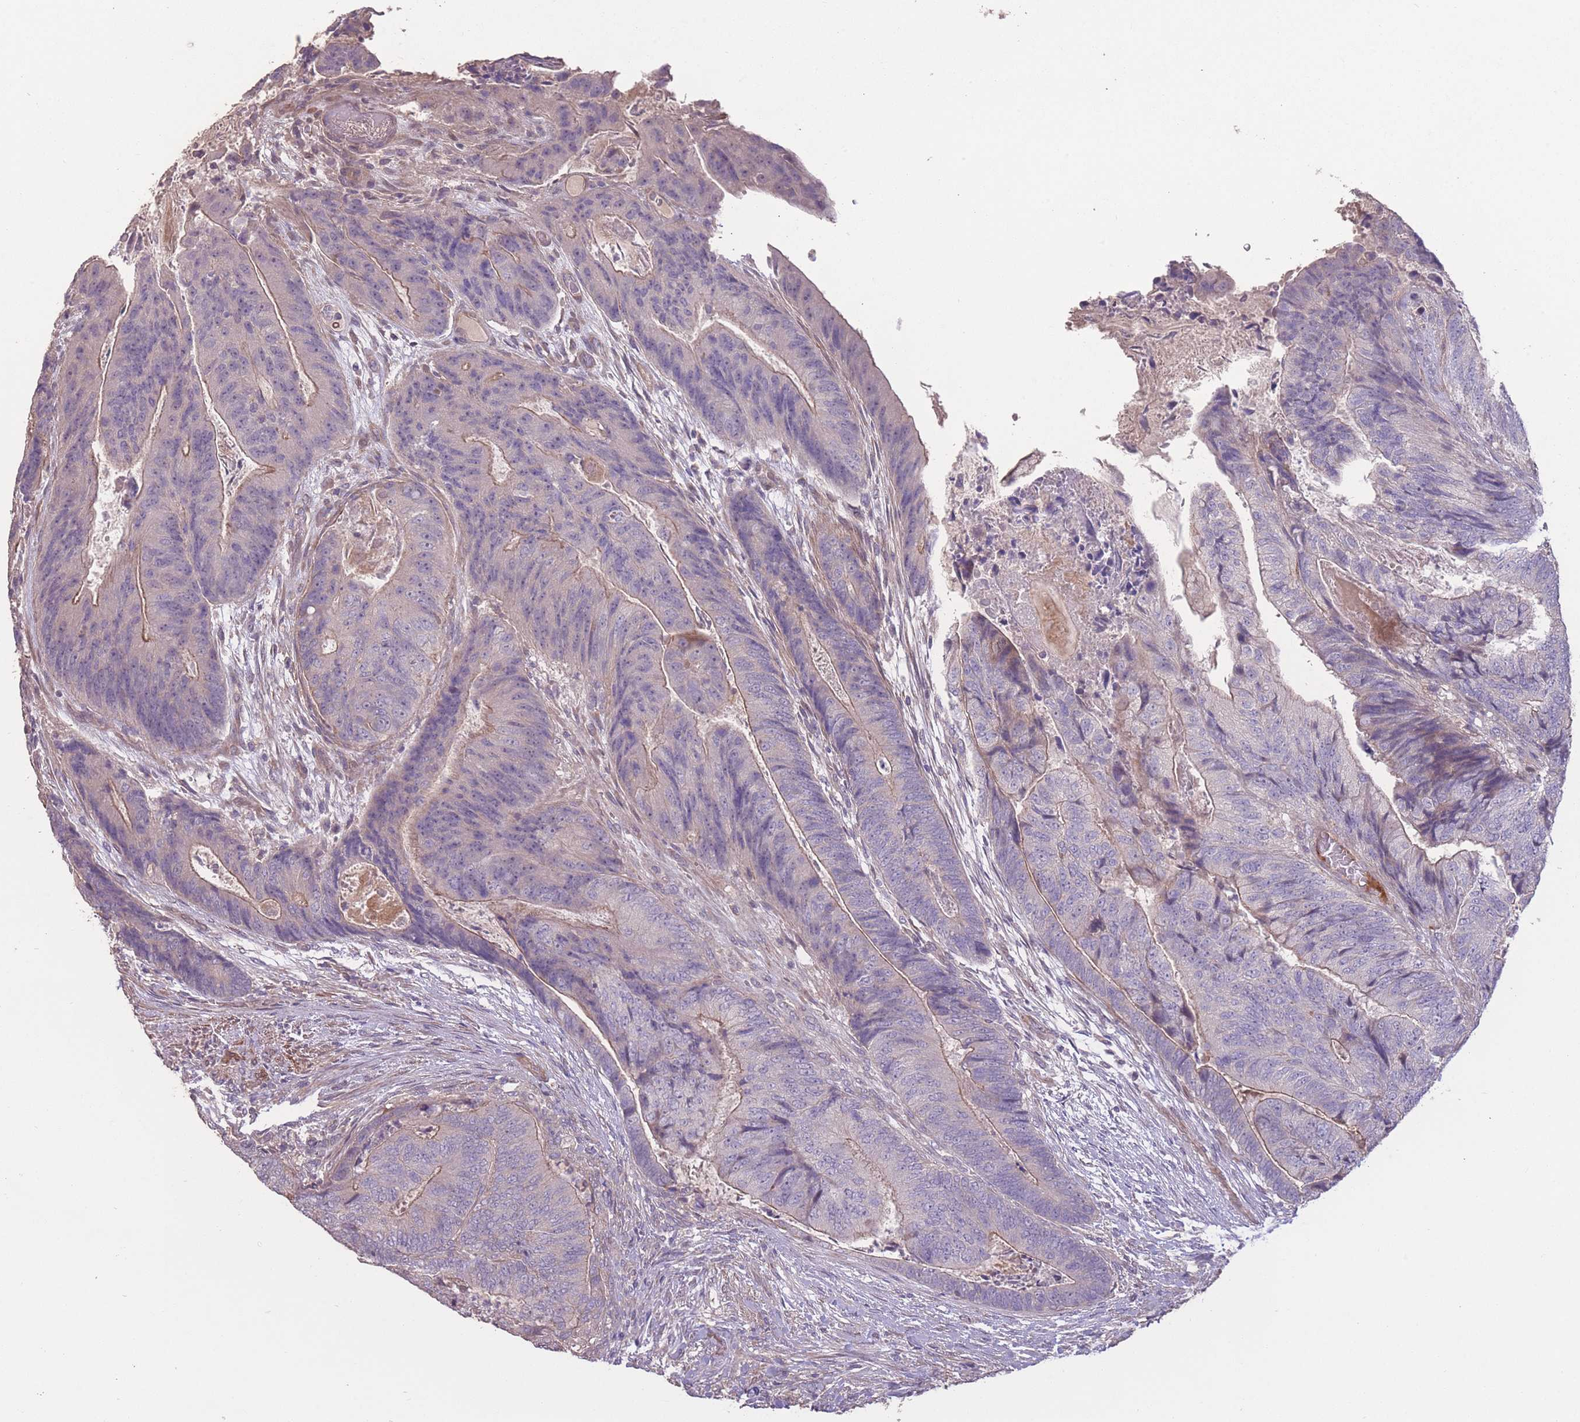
{"staining": {"intensity": "moderate", "quantity": "<25%", "location": "cytoplasmic/membranous"}, "tissue": "colorectal cancer", "cell_type": "Tumor cells", "image_type": "cancer", "snomed": [{"axis": "morphology", "description": "Adenocarcinoma, NOS"}, {"axis": "topography", "description": "Colon"}], "caption": "Immunohistochemical staining of human colorectal cancer demonstrates low levels of moderate cytoplasmic/membranous protein expression in approximately <25% of tumor cells.", "gene": "RSPH10B", "patient": {"sex": "female", "age": 67}}